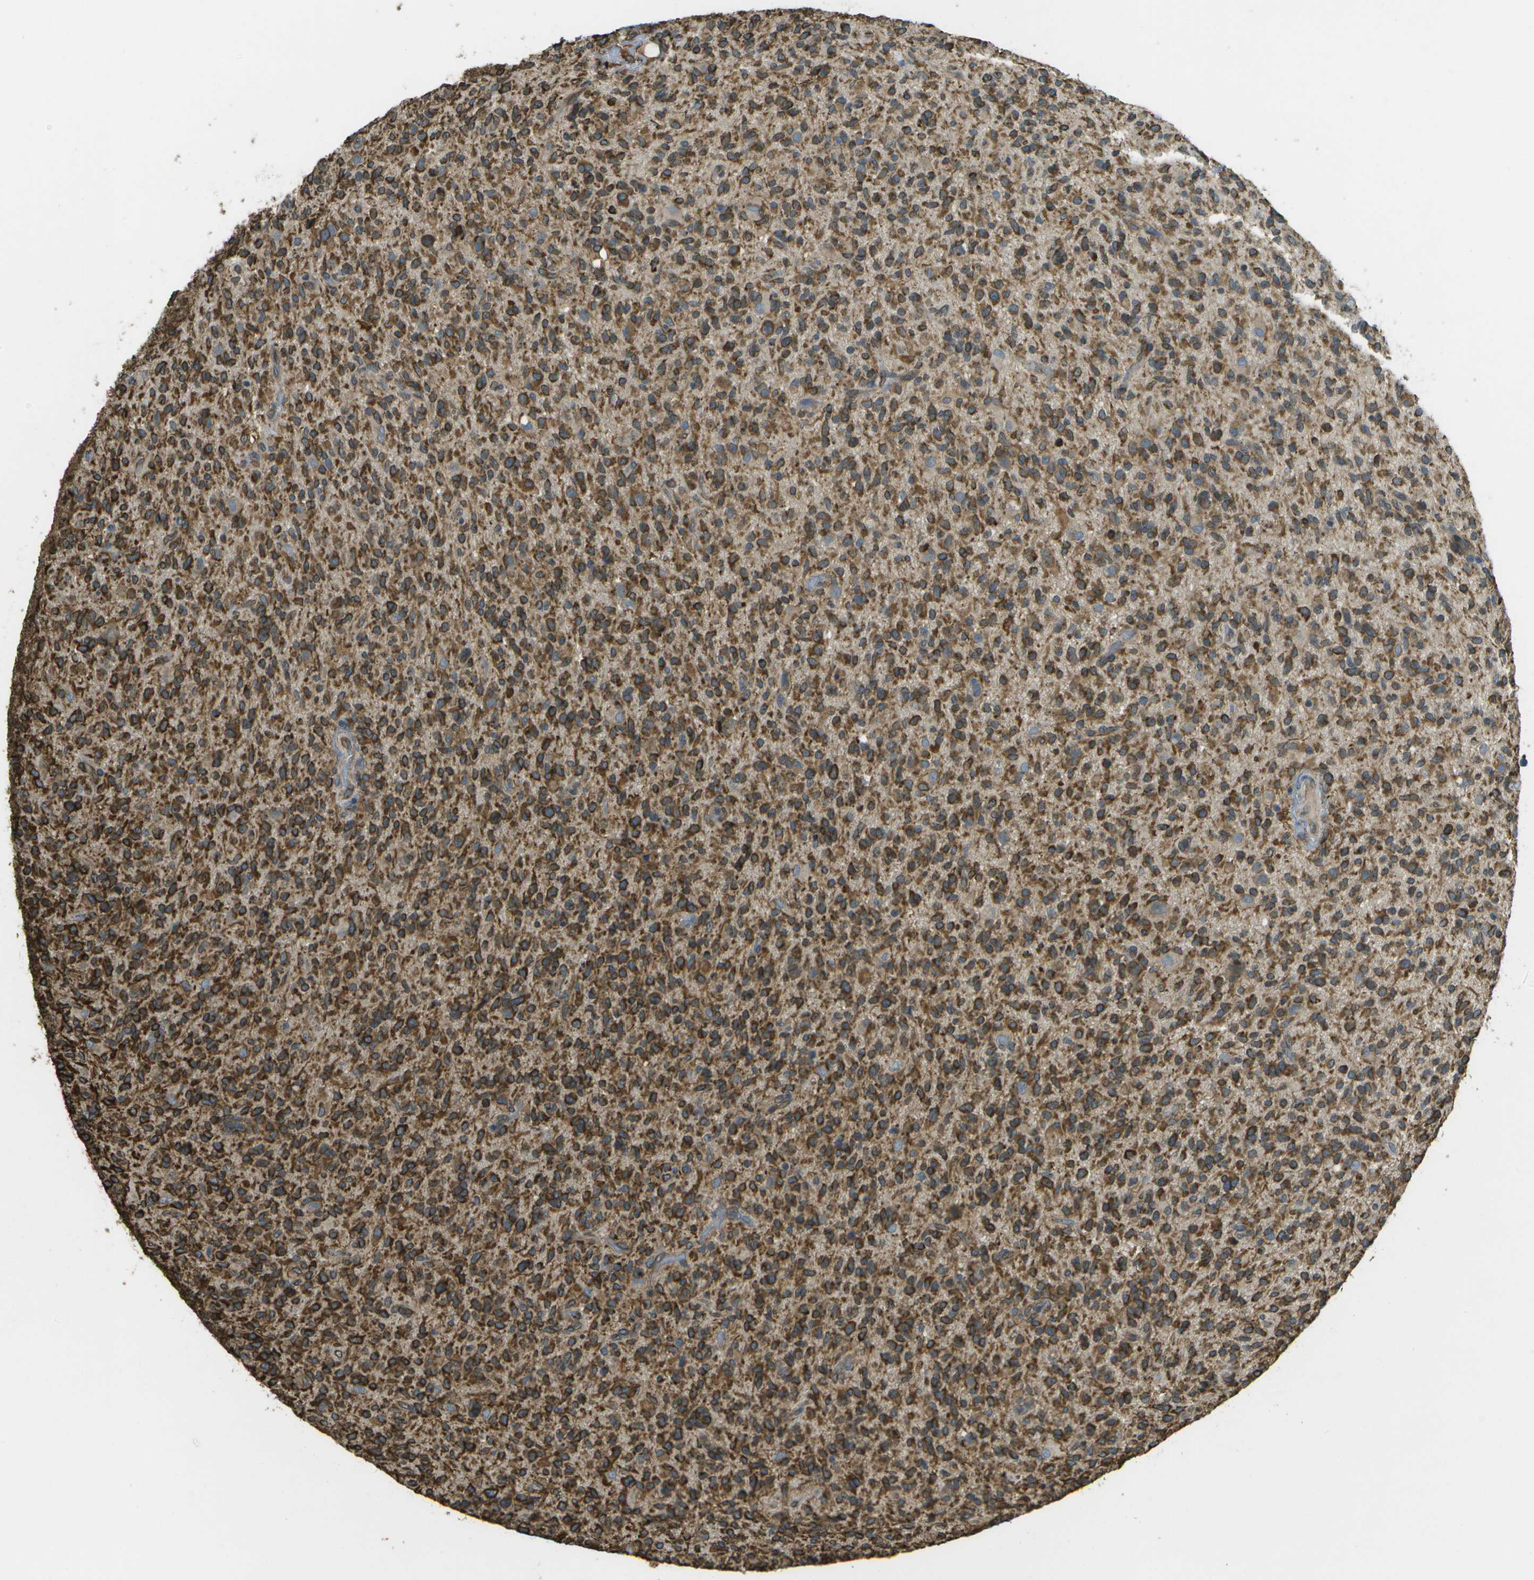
{"staining": {"intensity": "strong", "quantity": ">75%", "location": "cytoplasmic/membranous"}, "tissue": "glioma", "cell_type": "Tumor cells", "image_type": "cancer", "snomed": [{"axis": "morphology", "description": "Glioma, malignant, High grade"}, {"axis": "topography", "description": "Brain"}], "caption": "High-grade glioma (malignant) stained with DAB (3,3'-diaminobenzidine) IHC reveals high levels of strong cytoplasmic/membranous staining in approximately >75% of tumor cells. Nuclei are stained in blue.", "gene": "PDIA4", "patient": {"sex": "male", "age": 71}}